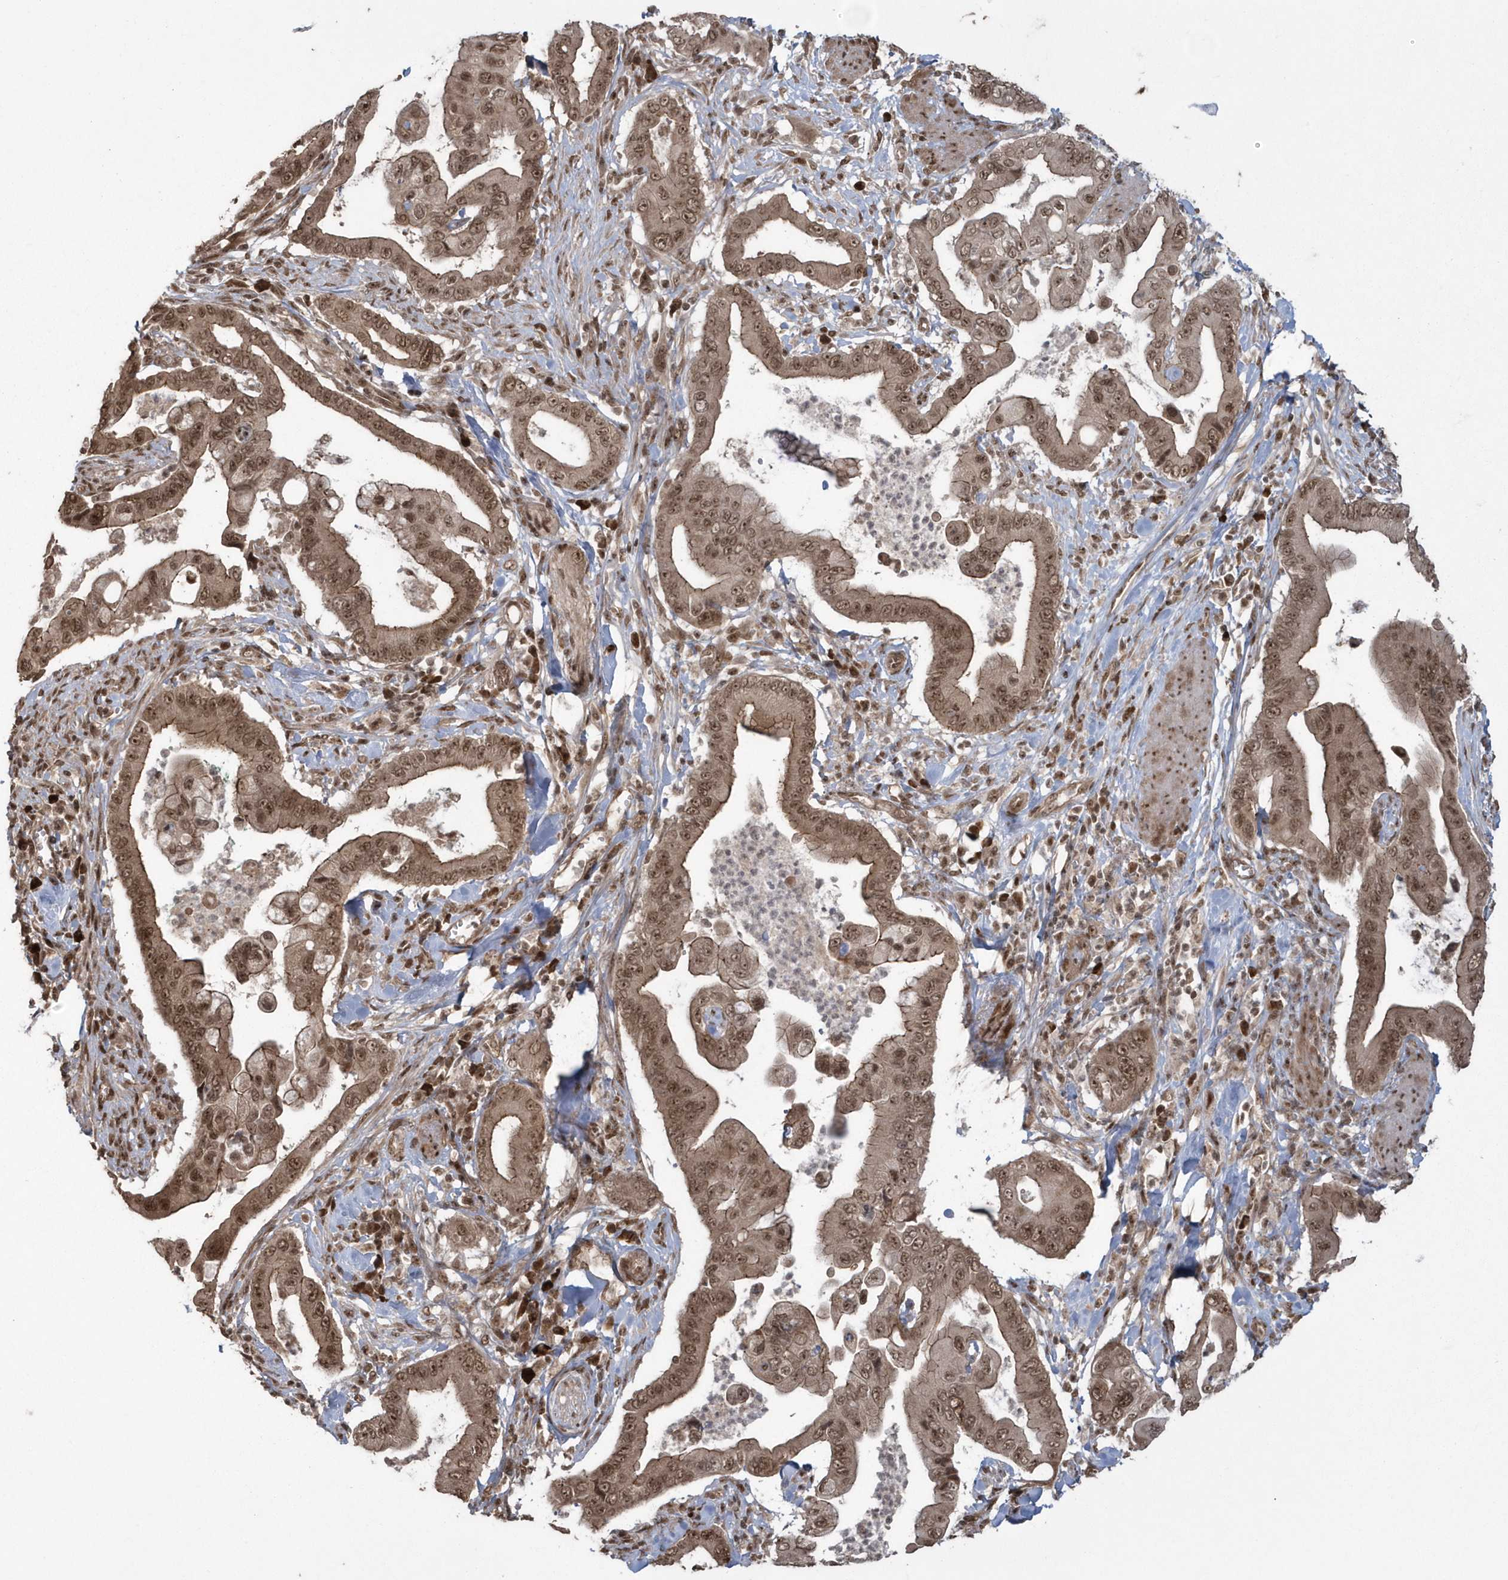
{"staining": {"intensity": "moderate", "quantity": ">75%", "location": "cytoplasmic/membranous,nuclear"}, "tissue": "pancreatic cancer", "cell_type": "Tumor cells", "image_type": "cancer", "snomed": [{"axis": "morphology", "description": "Adenocarcinoma, NOS"}, {"axis": "topography", "description": "Pancreas"}], "caption": "Adenocarcinoma (pancreatic) stained for a protein (brown) displays moderate cytoplasmic/membranous and nuclear positive staining in about >75% of tumor cells.", "gene": "EPB41L4A", "patient": {"sex": "male", "age": 78}}